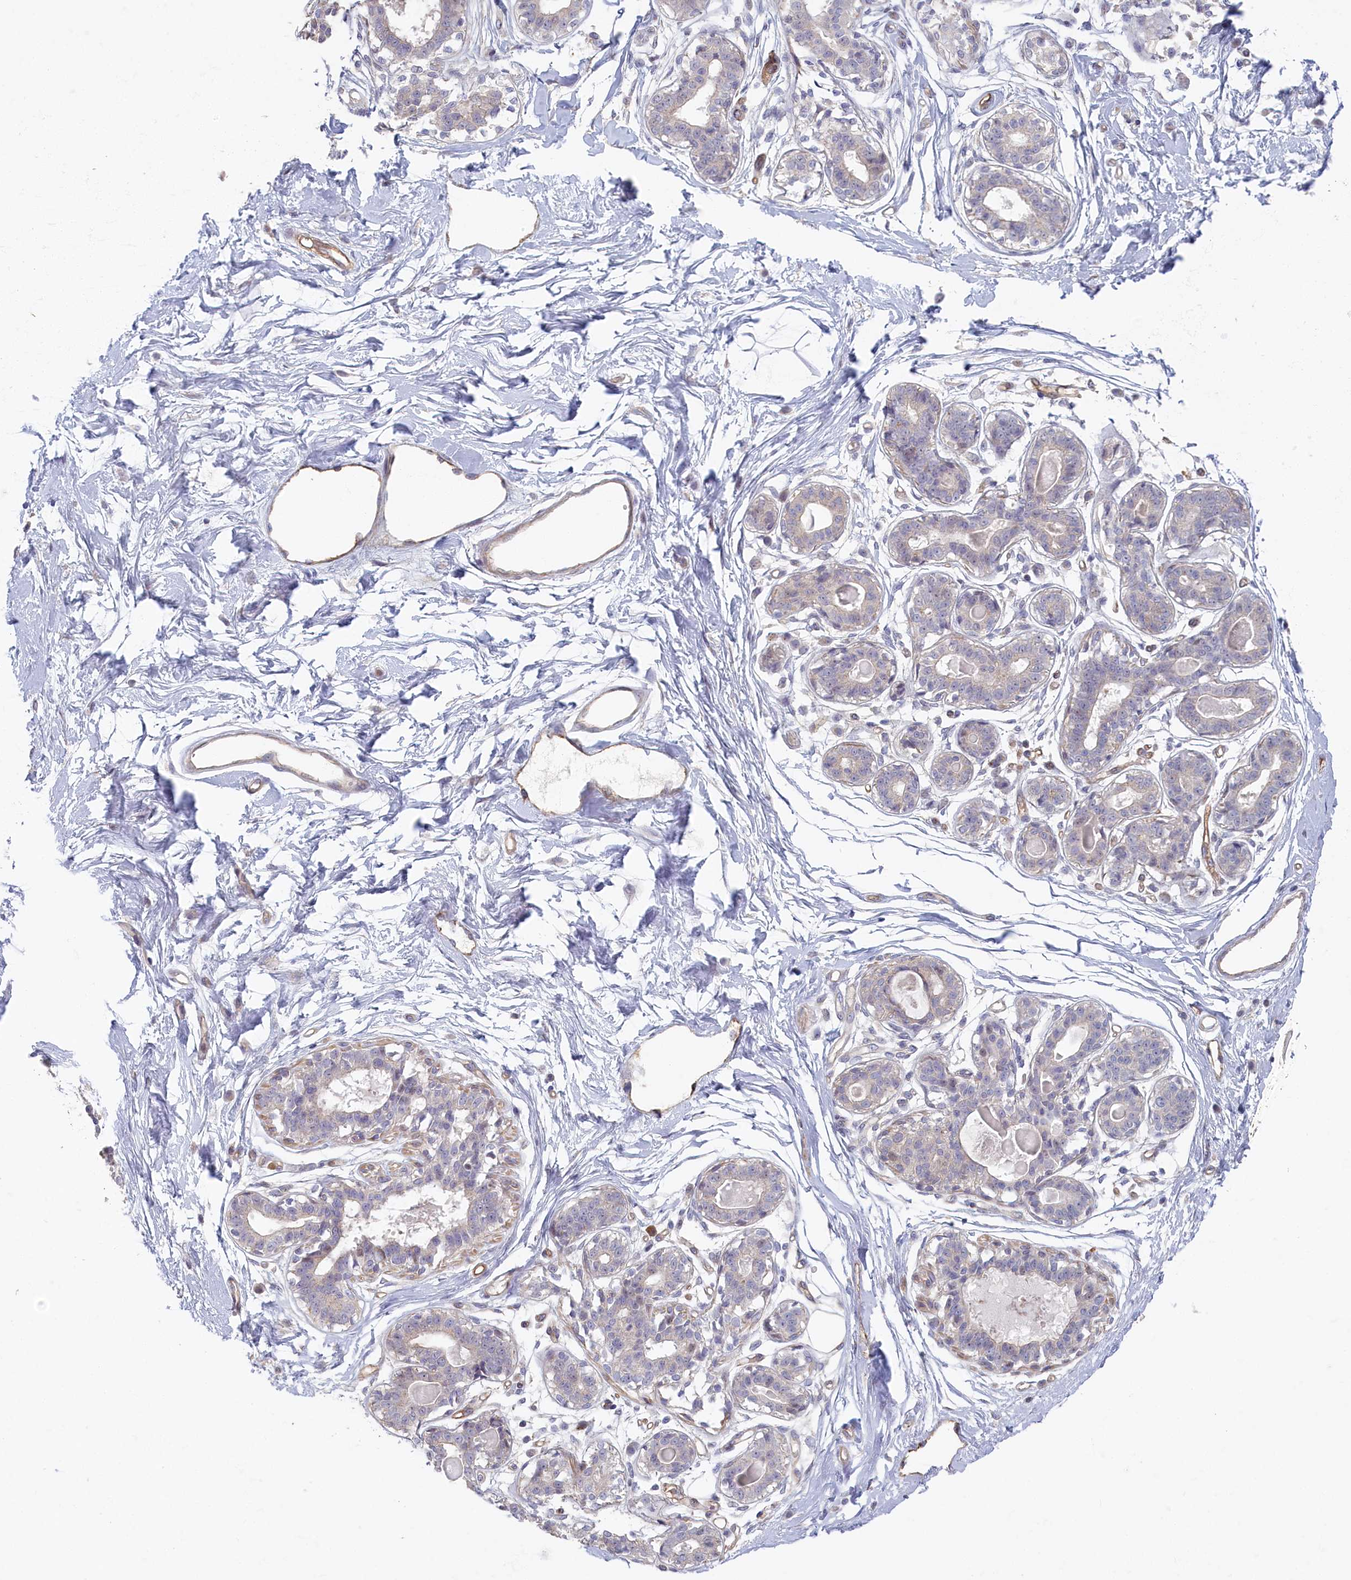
{"staining": {"intensity": "negative", "quantity": "none", "location": "none"}, "tissue": "breast", "cell_type": "Adipocytes", "image_type": "normal", "snomed": [{"axis": "morphology", "description": "Normal tissue, NOS"}, {"axis": "topography", "description": "Breast"}], "caption": "Human breast stained for a protein using IHC shows no staining in adipocytes.", "gene": "INTS4", "patient": {"sex": "female", "age": 45}}